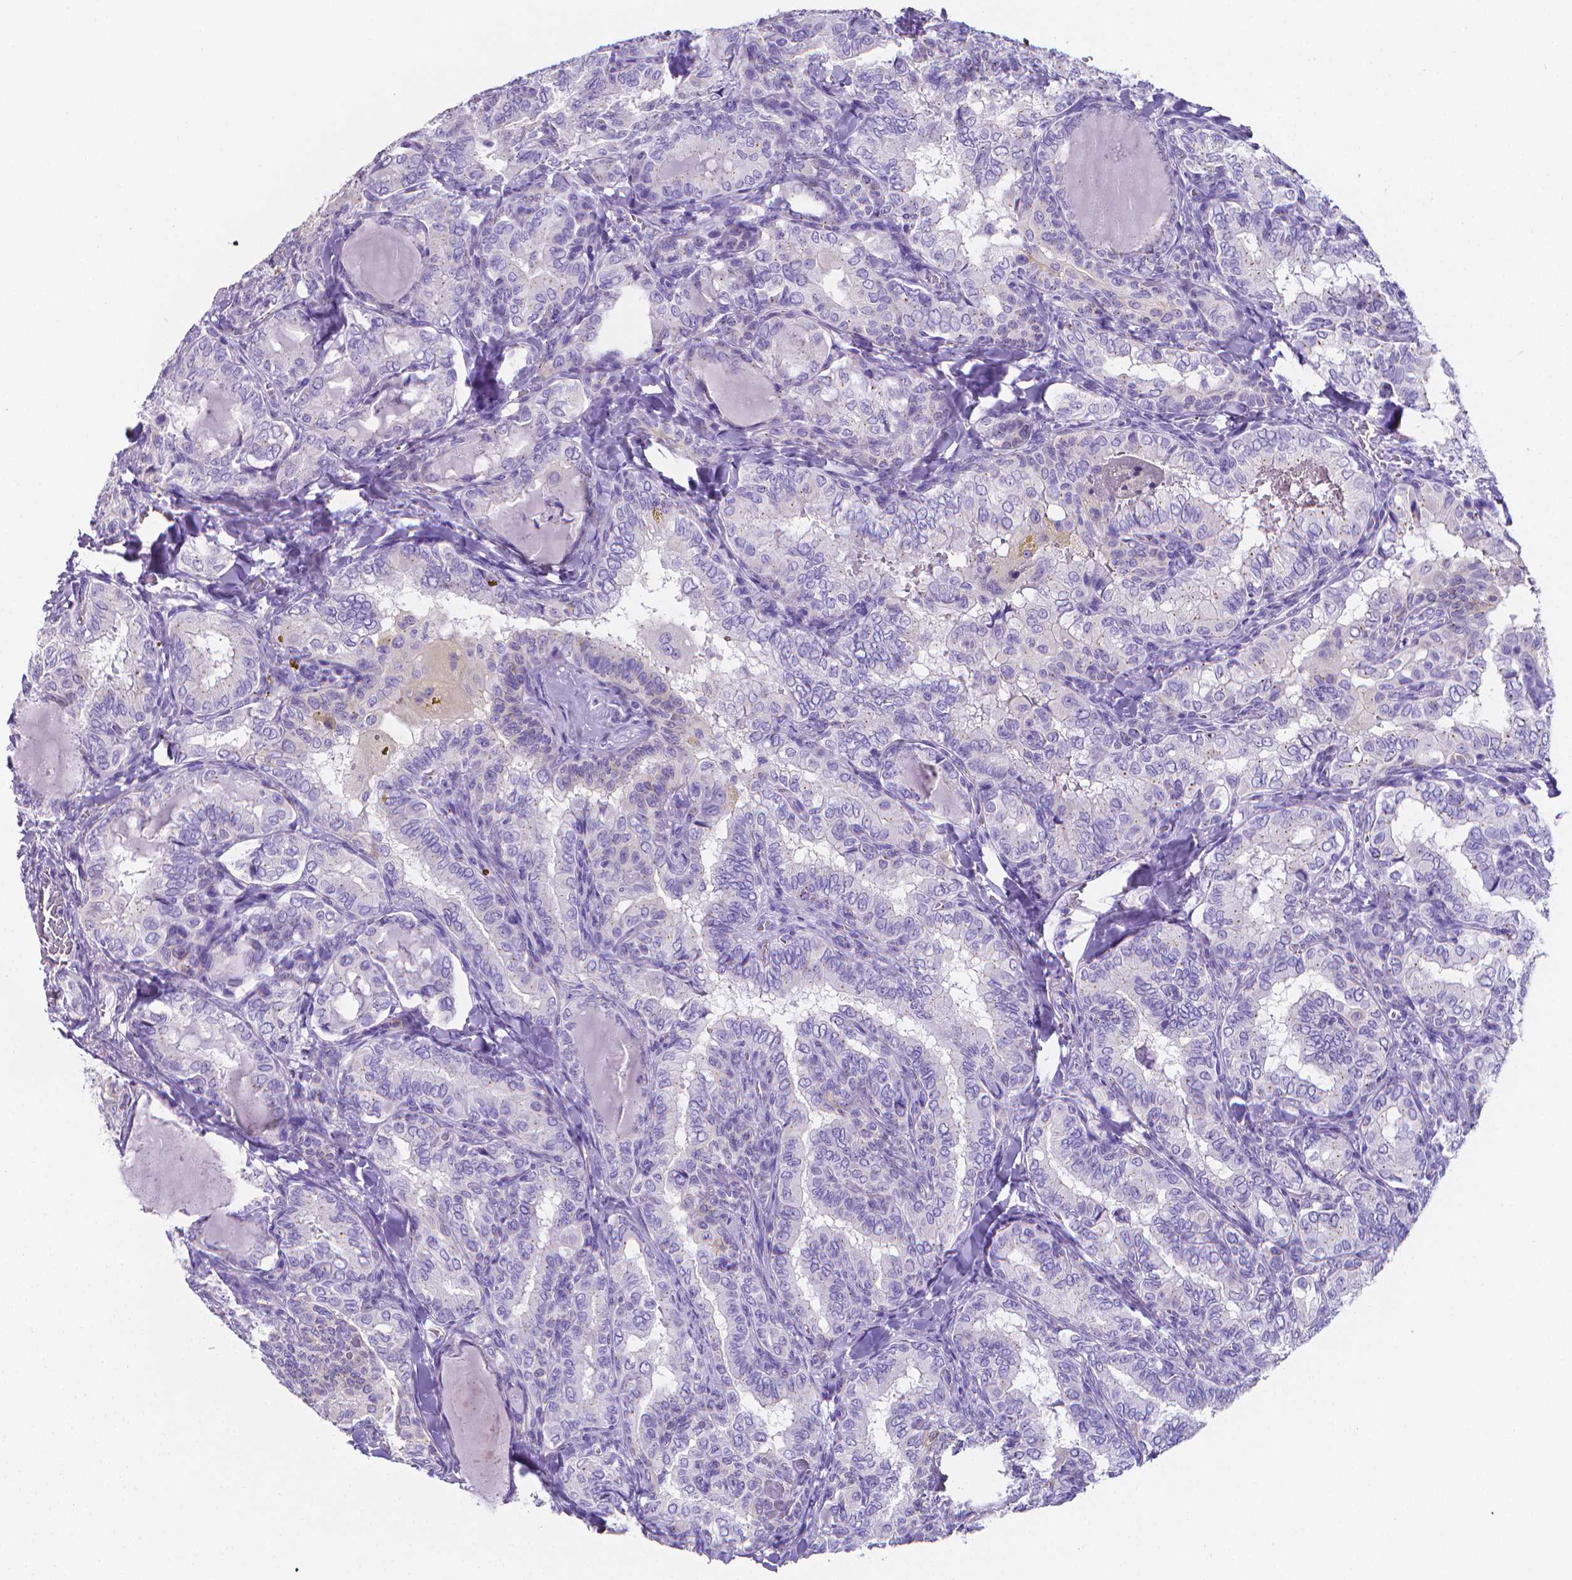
{"staining": {"intensity": "negative", "quantity": "none", "location": "none"}, "tissue": "thyroid cancer", "cell_type": "Tumor cells", "image_type": "cancer", "snomed": [{"axis": "morphology", "description": "Papillary adenocarcinoma, NOS"}, {"axis": "topography", "description": "Thyroid gland"}], "caption": "Thyroid cancer stained for a protein using immunohistochemistry exhibits no staining tumor cells.", "gene": "LRRC73", "patient": {"sex": "female", "age": 75}}